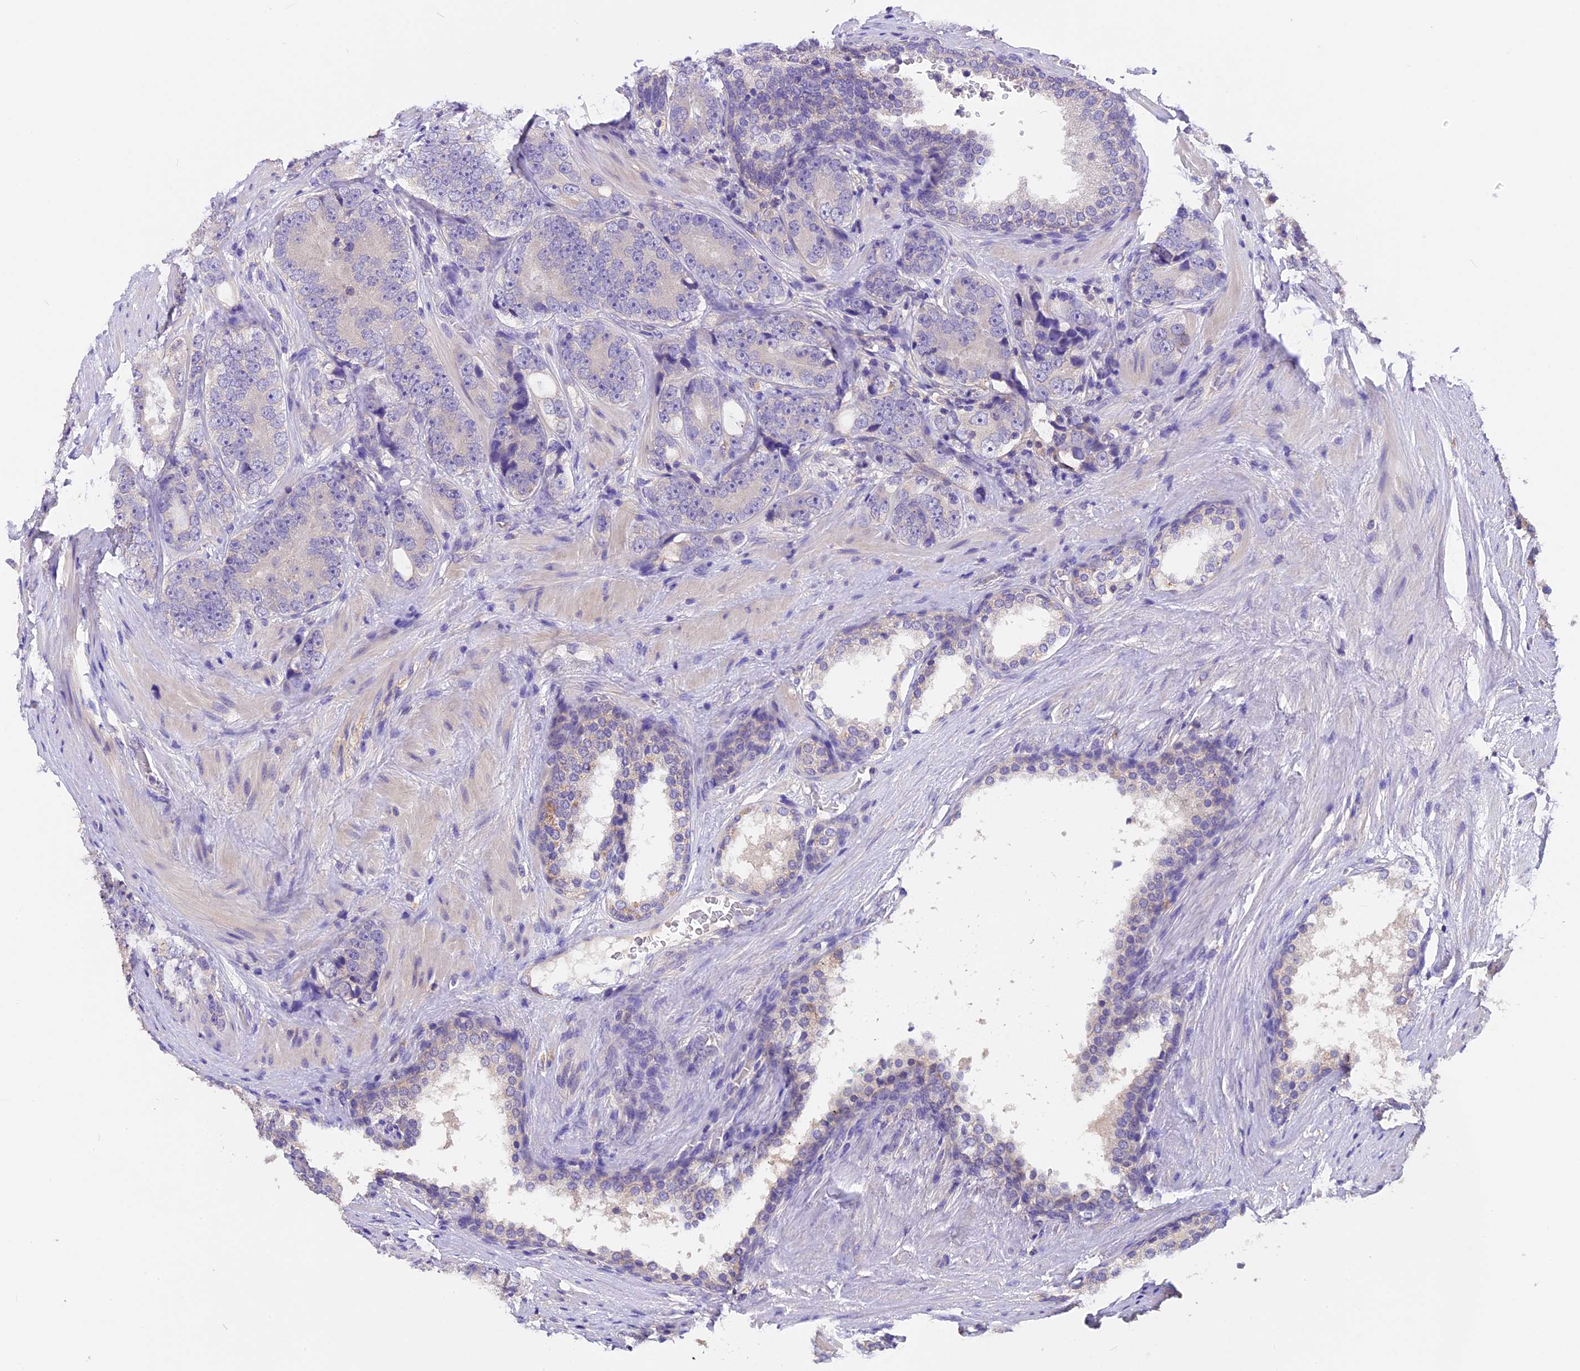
{"staining": {"intensity": "negative", "quantity": "none", "location": "none"}, "tissue": "prostate cancer", "cell_type": "Tumor cells", "image_type": "cancer", "snomed": [{"axis": "morphology", "description": "Adenocarcinoma, High grade"}, {"axis": "topography", "description": "Prostate"}], "caption": "A high-resolution micrograph shows IHC staining of high-grade adenocarcinoma (prostate), which exhibits no significant positivity in tumor cells.", "gene": "AP3B2", "patient": {"sex": "male", "age": 56}}